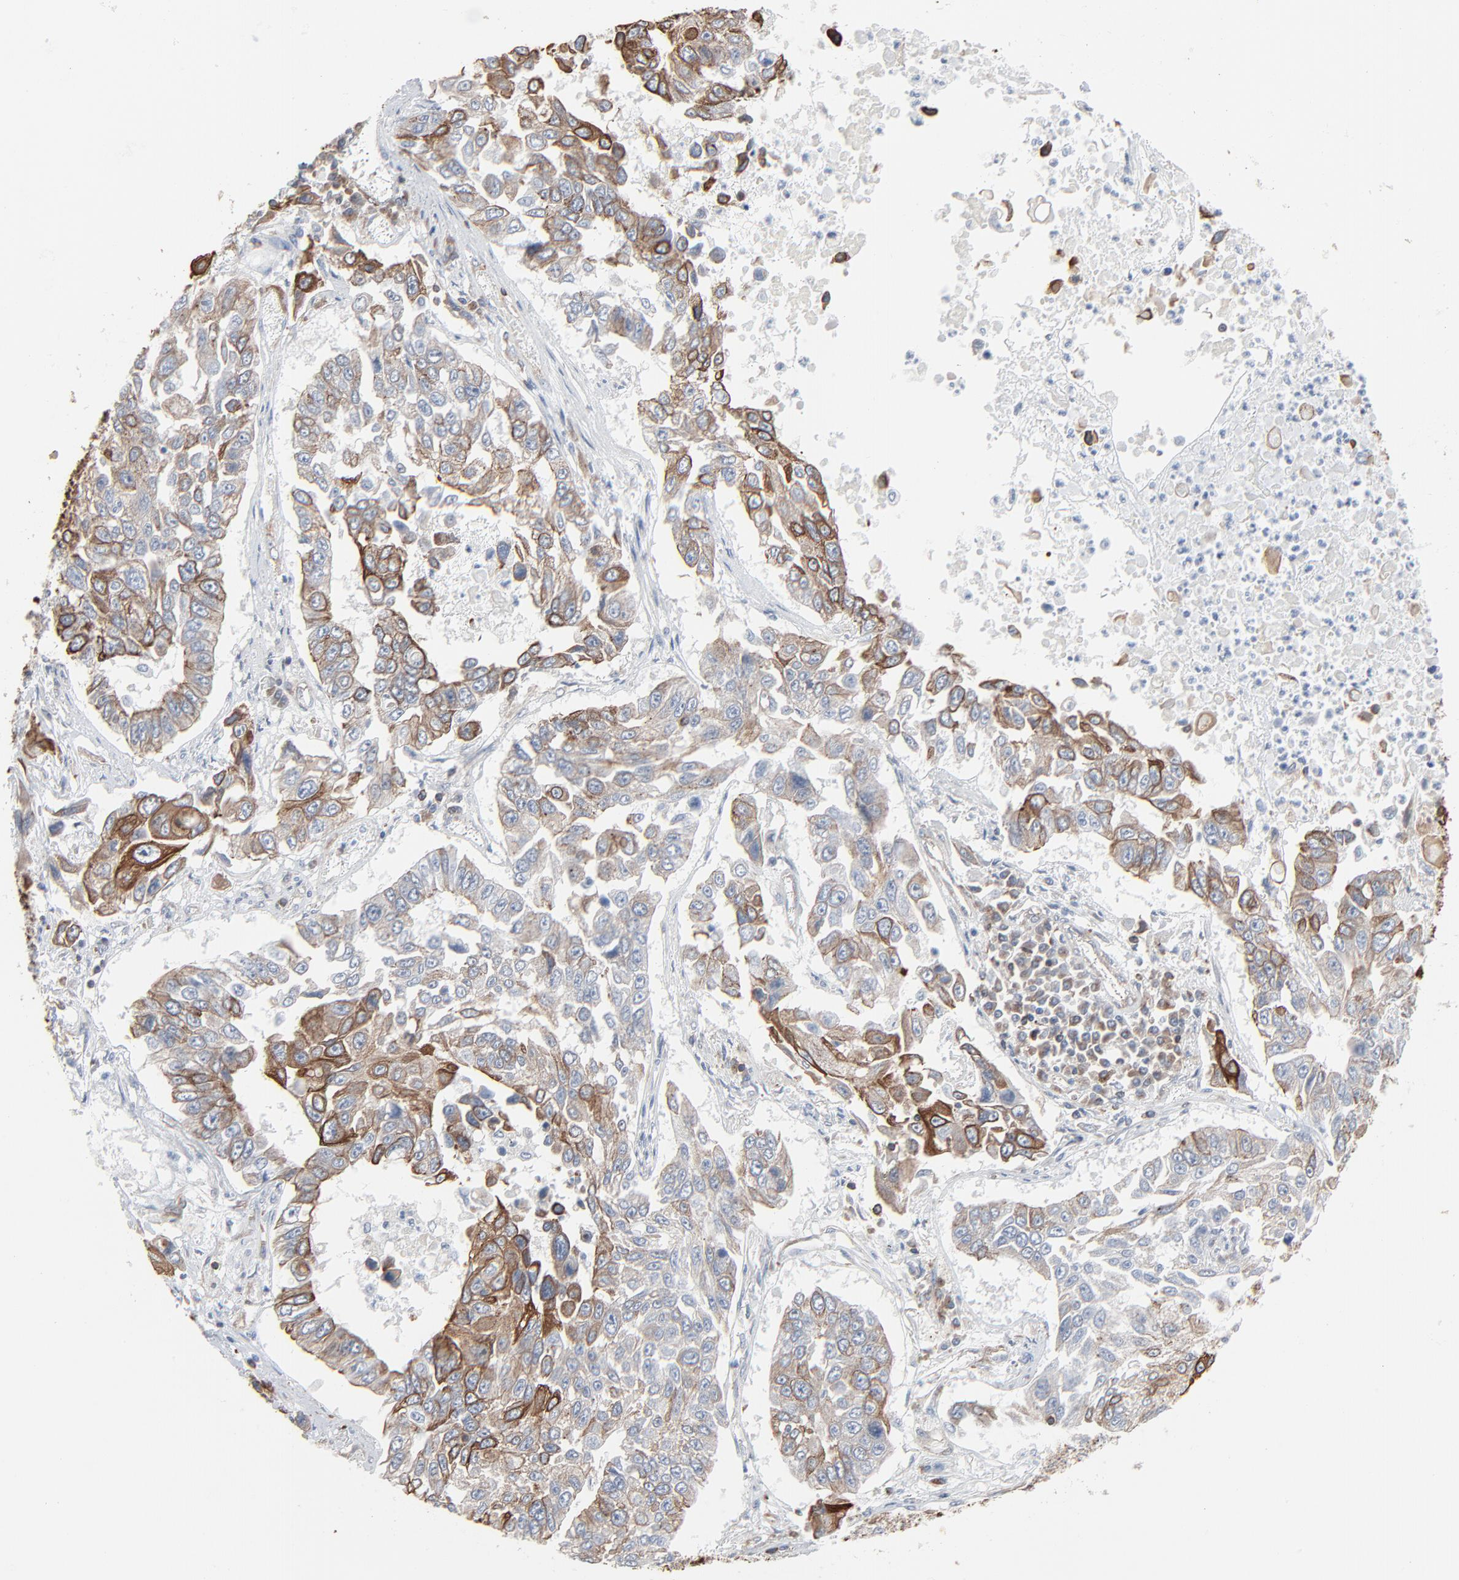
{"staining": {"intensity": "strong", "quantity": "25%-75%", "location": "cytoplasmic/membranous"}, "tissue": "lung cancer", "cell_type": "Tumor cells", "image_type": "cancer", "snomed": [{"axis": "morphology", "description": "Squamous cell carcinoma, NOS"}, {"axis": "topography", "description": "Lung"}], "caption": "A brown stain labels strong cytoplasmic/membranous staining of a protein in human lung squamous cell carcinoma tumor cells. The staining was performed using DAB (3,3'-diaminobenzidine) to visualize the protein expression in brown, while the nuclei were stained in blue with hematoxylin (Magnification: 20x).", "gene": "OPTN", "patient": {"sex": "male", "age": 71}}